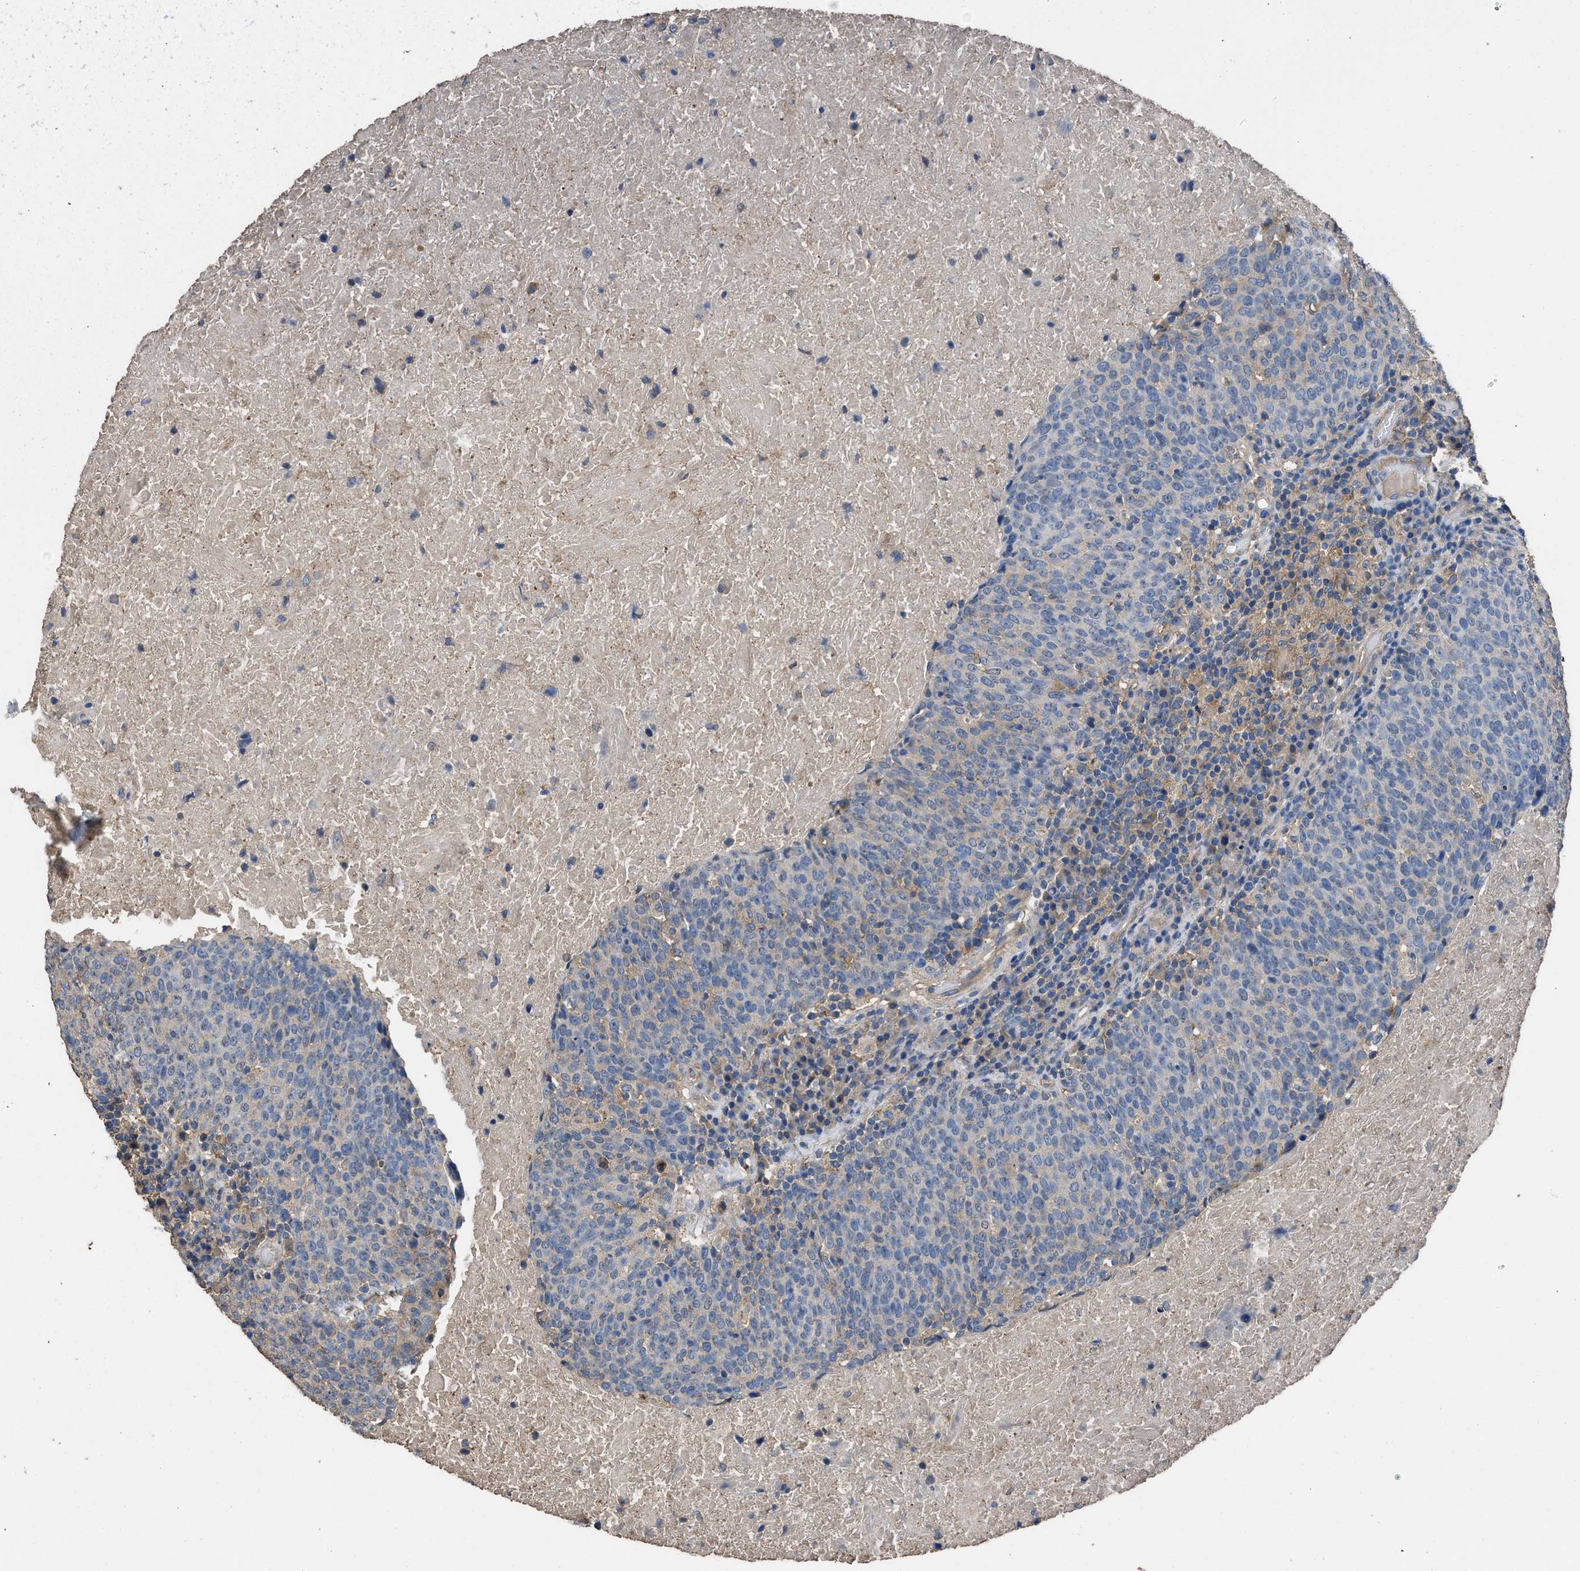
{"staining": {"intensity": "weak", "quantity": "<25%", "location": "cytoplasmic/membranous"}, "tissue": "head and neck cancer", "cell_type": "Tumor cells", "image_type": "cancer", "snomed": [{"axis": "morphology", "description": "Squamous cell carcinoma, NOS"}, {"axis": "morphology", "description": "Squamous cell carcinoma, metastatic, NOS"}, {"axis": "topography", "description": "Lymph node"}, {"axis": "topography", "description": "Head-Neck"}], "caption": "An immunohistochemistry histopathology image of metastatic squamous cell carcinoma (head and neck) is shown. There is no staining in tumor cells of metastatic squamous cell carcinoma (head and neck).", "gene": "ITSN1", "patient": {"sex": "male", "age": 62}}